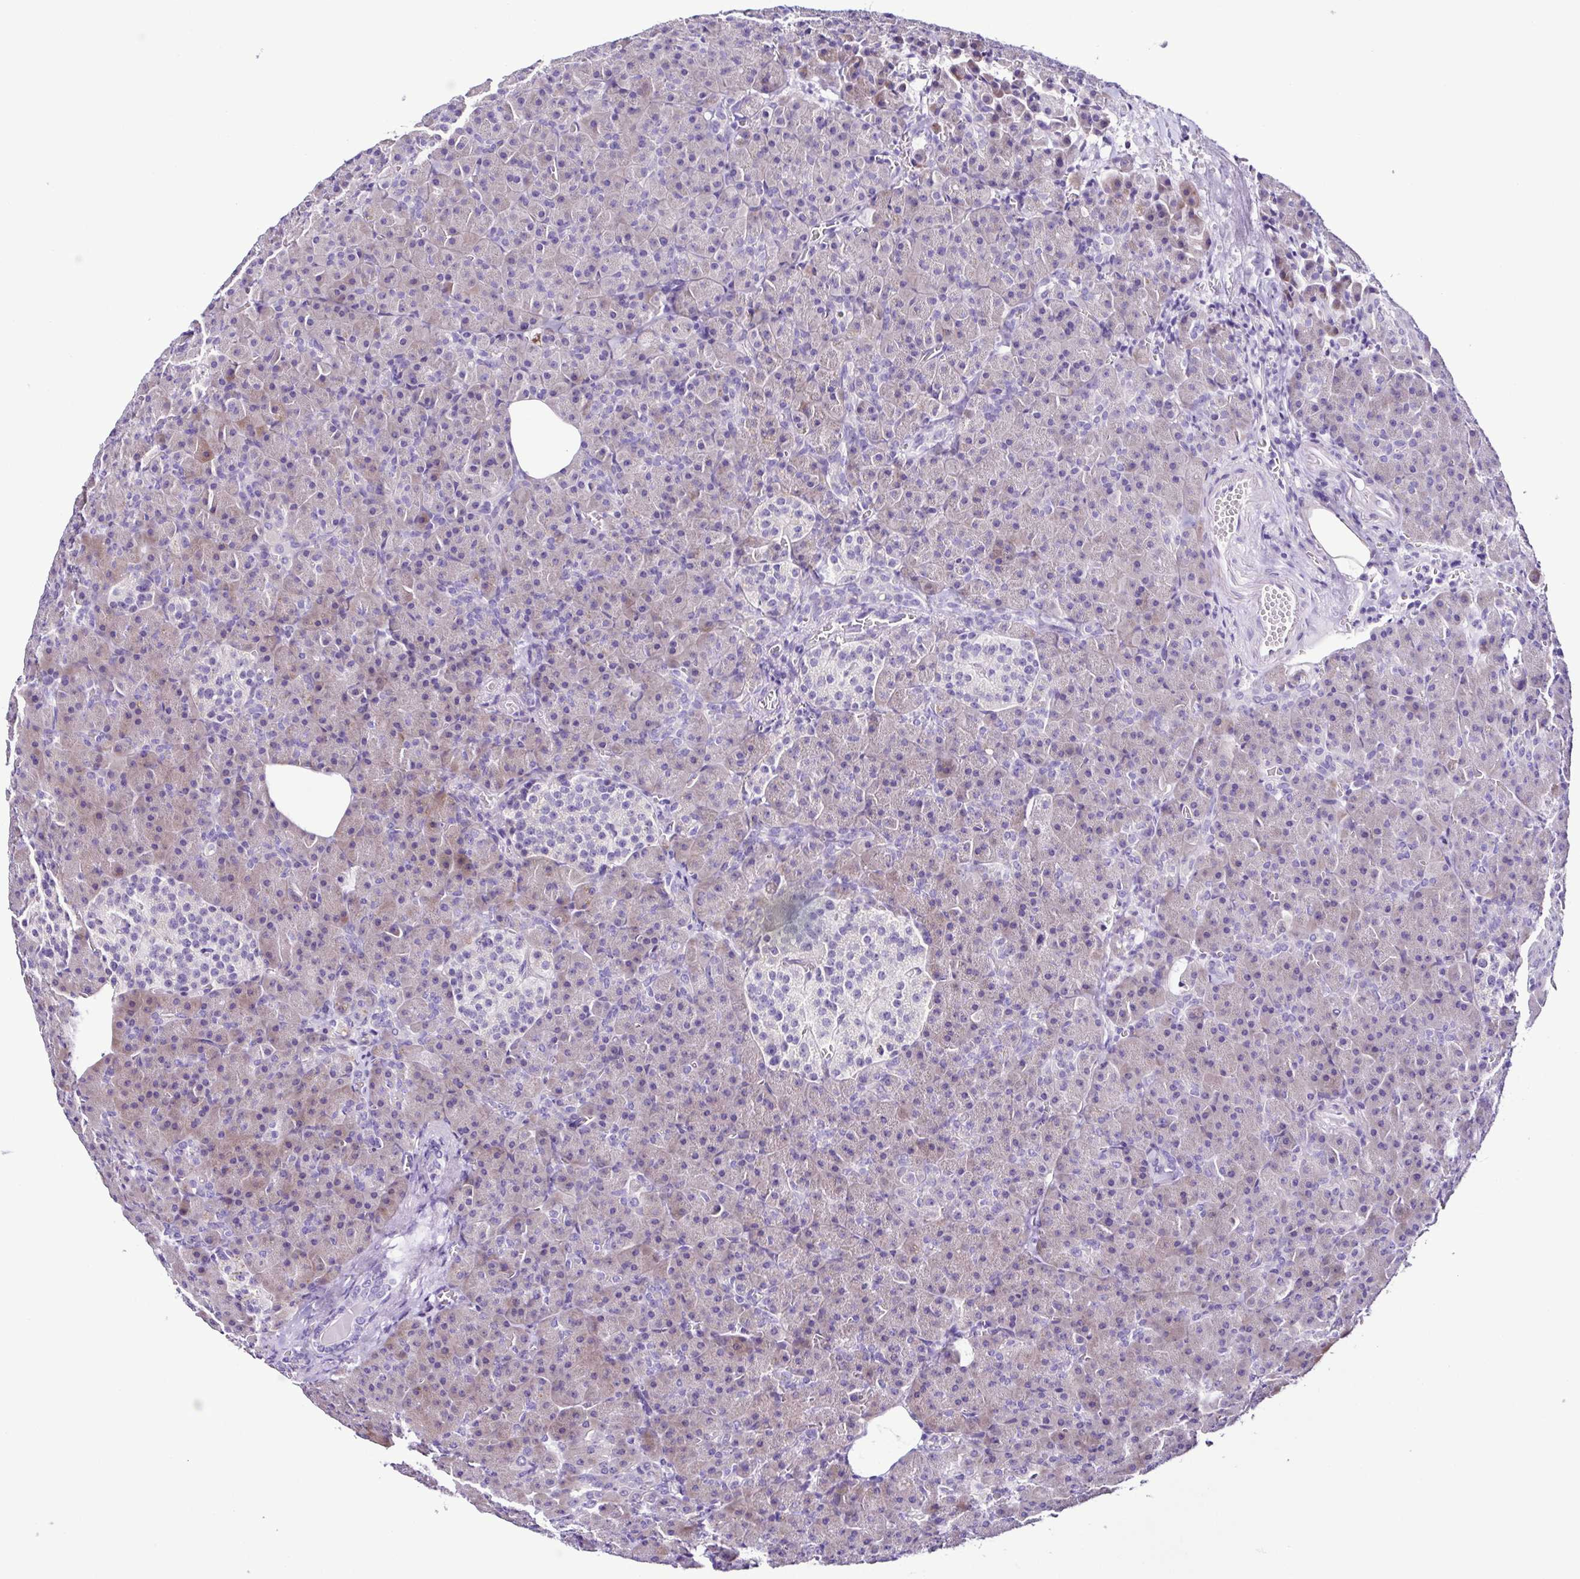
{"staining": {"intensity": "weak", "quantity": "25%-75%", "location": "cytoplasmic/membranous"}, "tissue": "pancreas", "cell_type": "Exocrine glandular cells", "image_type": "normal", "snomed": [{"axis": "morphology", "description": "Normal tissue, NOS"}, {"axis": "topography", "description": "Pancreas"}], "caption": "Immunohistochemistry (IHC) (DAB) staining of unremarkable pancreas demonstrates weak cytoplasmic/membranous protein positivity in about 25%-75% of exocrine glandular cells.", "gene": "SRL", "patient": {"sex": "female", "age": 74}}